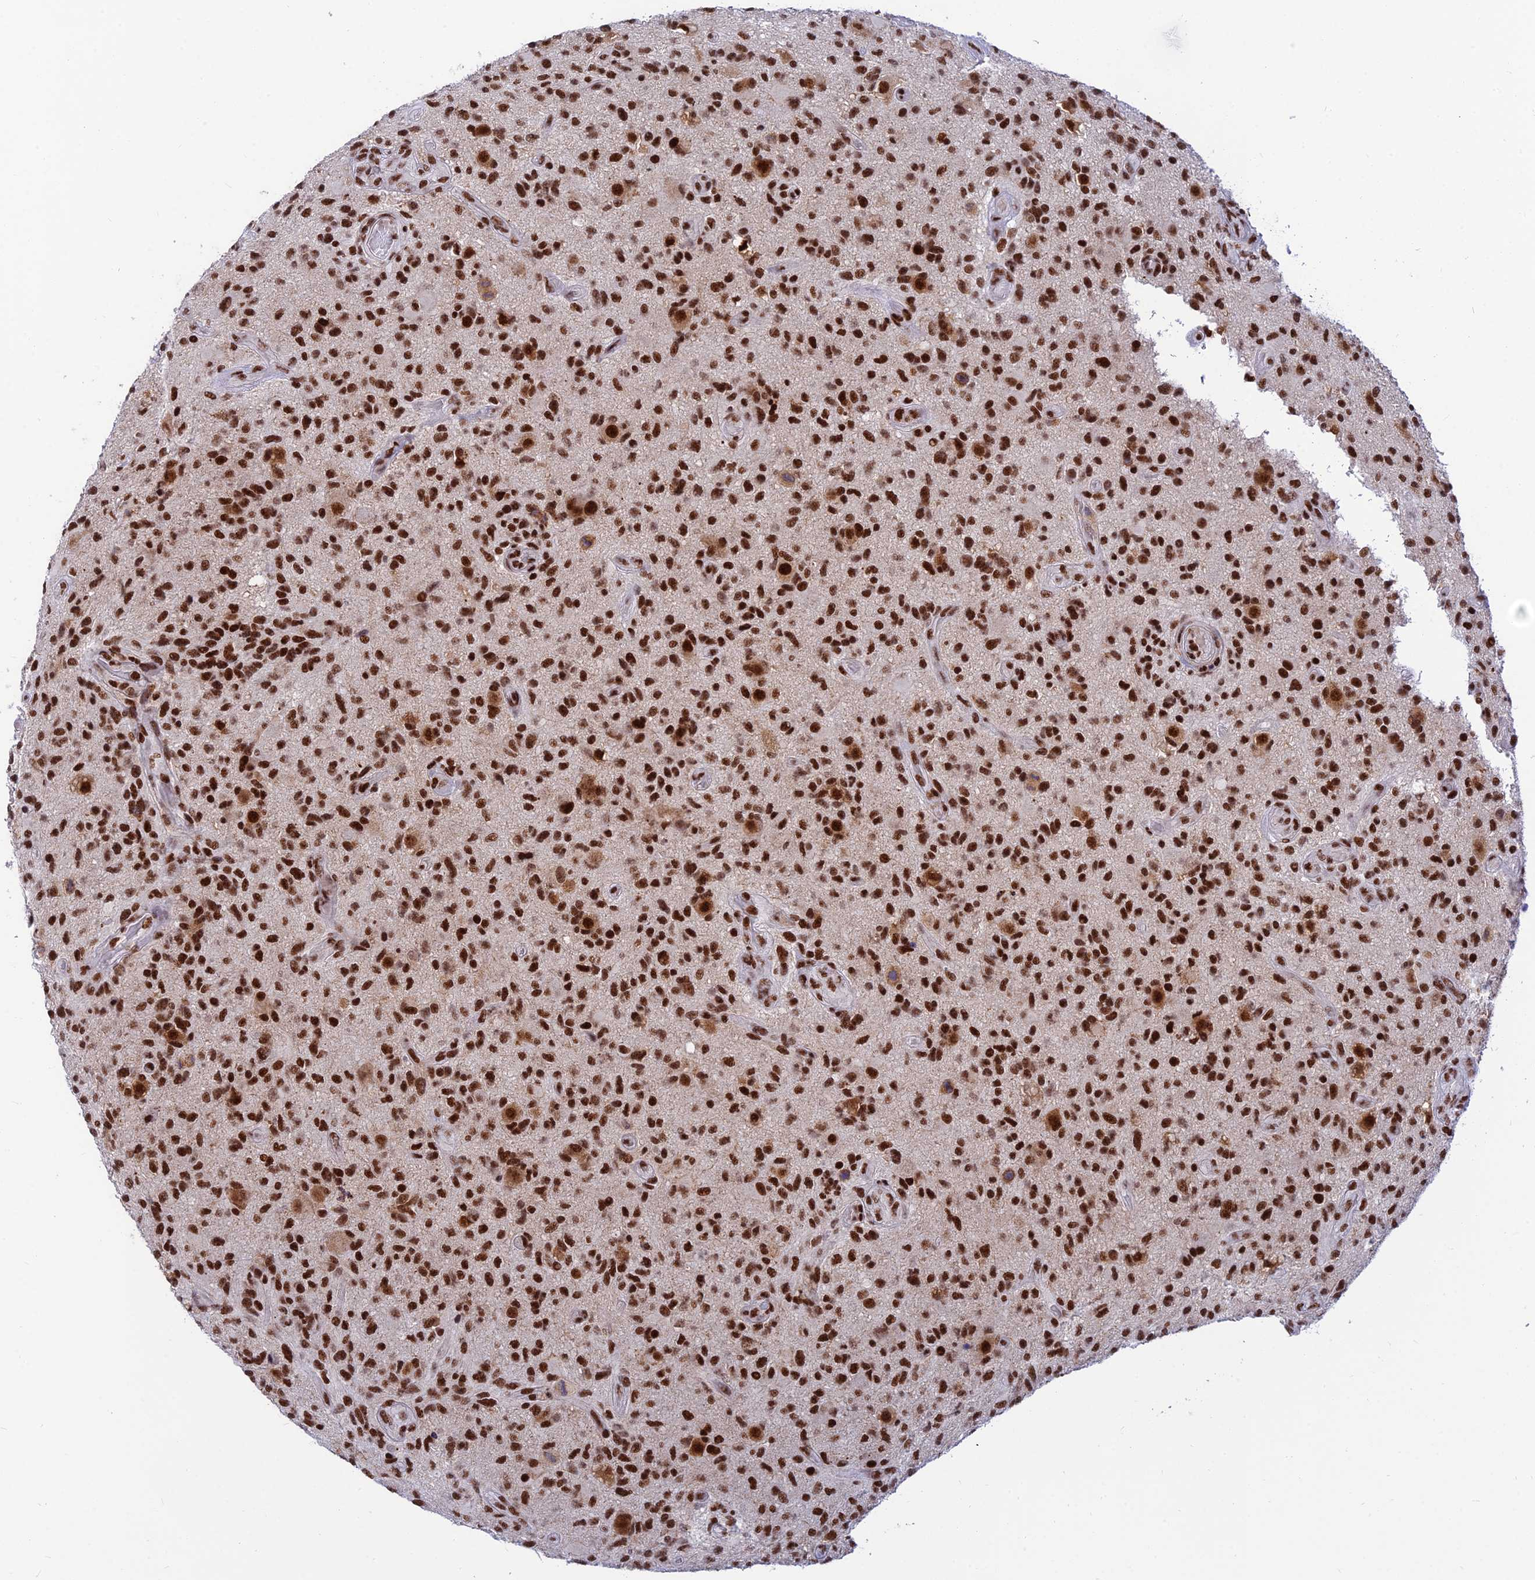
{"staining": {"intensity": "strong", "quantity": ">75%", "location": "nuclear"}, "tissue": "glioma", "cell_type": "Tumor cells", "image_type": "cancer", "snomed": [{"axis": "morphology", "description": "Glioma, malignant, High grade"}, {"axis": "topography", "description": "Brain"}], "caption": "Strong nuclear expression for a protein is appreciated in approximately >75% of tumor cells of malignant high-grade glioma using immunohistochemistry (IHC).", "gene": "USP22", "patient": {"sex": "male", "age": 47}}